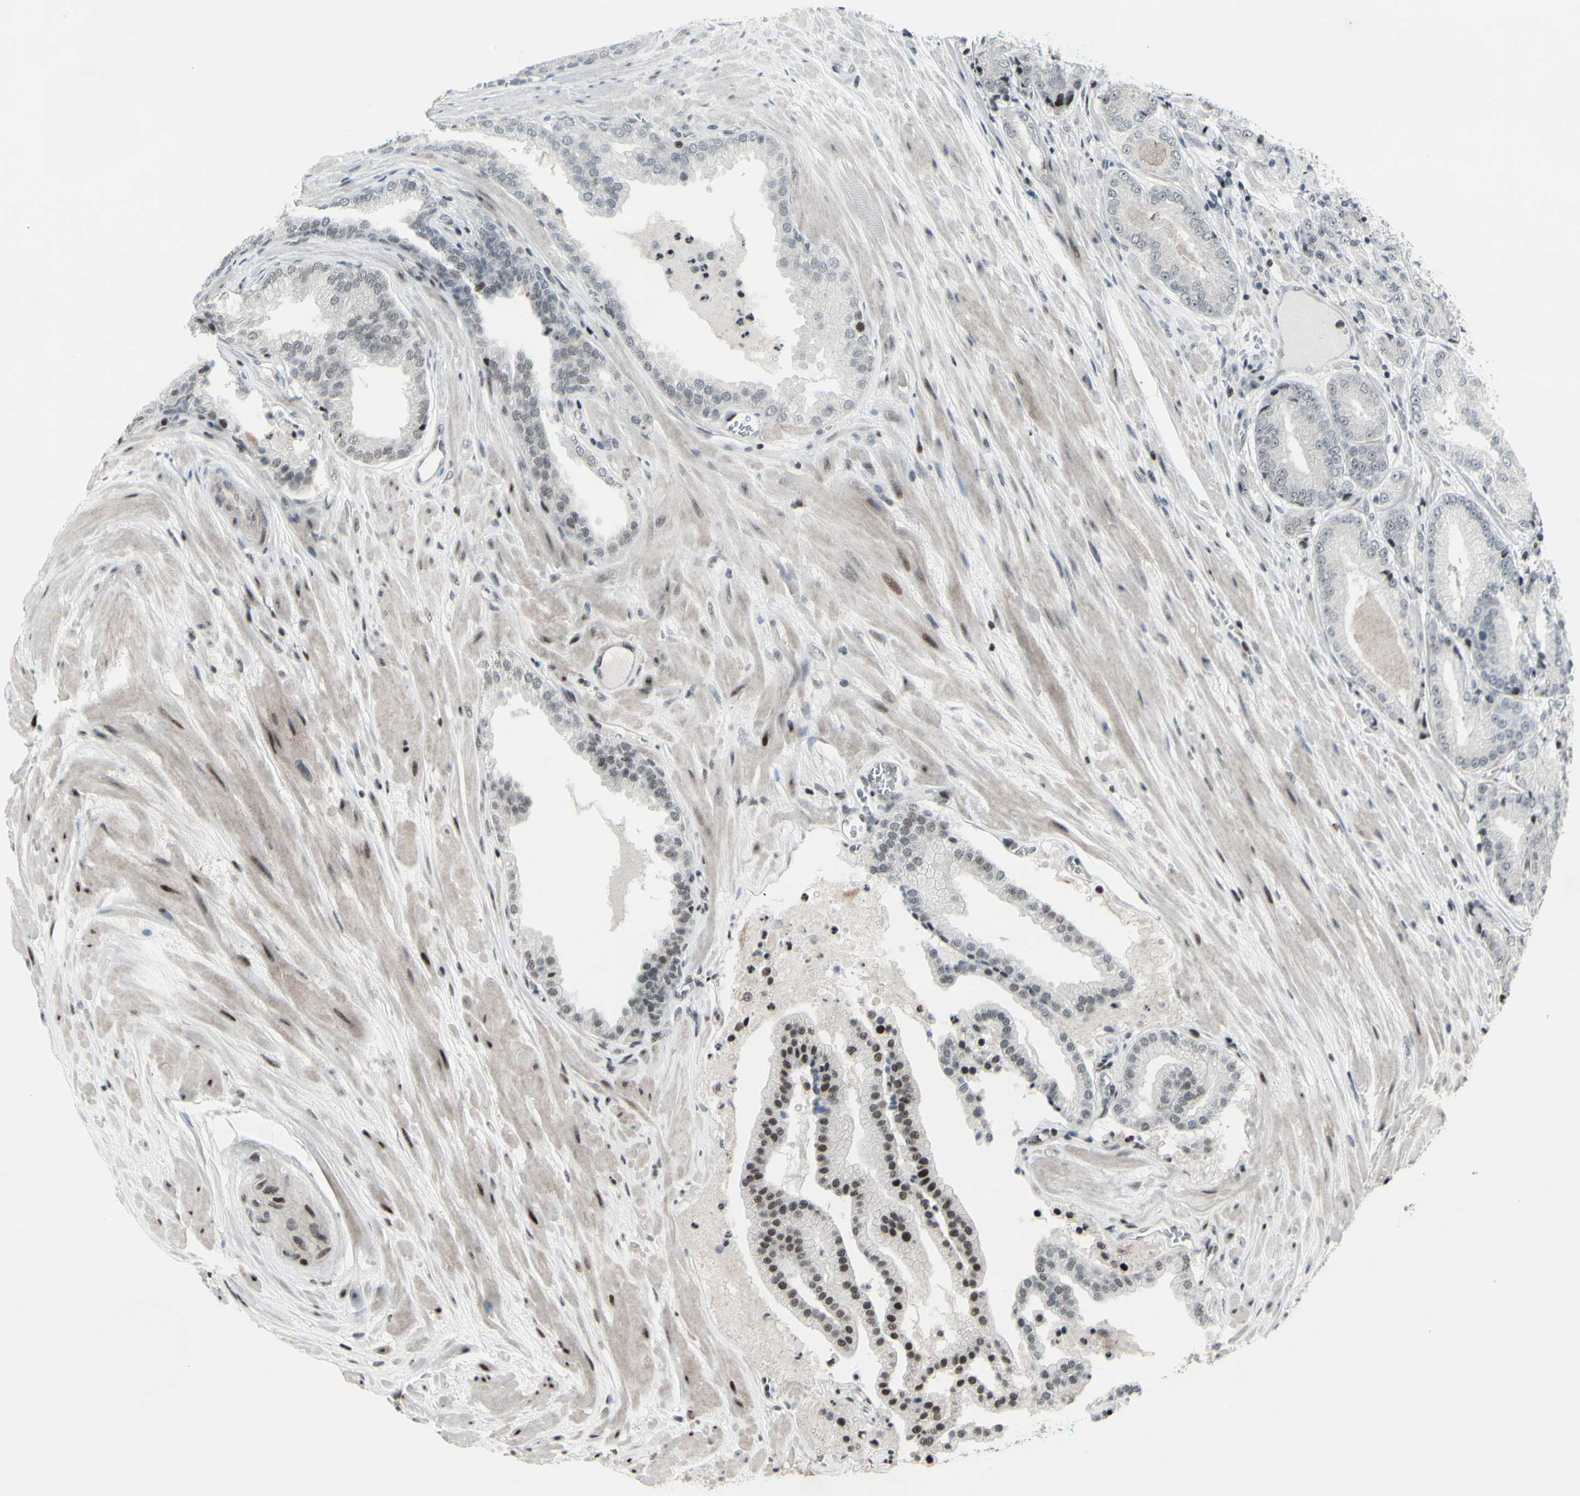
{"staining": {"intensity": "moderate", "quantity": "<25%", "location": "nuclear"}, "tissue": "prostate cancer", "cell_type": "Tumor cells", "image_type": "cancer", "snomed": [{"axis": "morphology", "description": "Adenocarcinoma, High grade"}, {"axis": "topography", "description": "Prostate"}], "caption": "Immunohistochemical staining of human high-grade adenocarcinoma (prostate) reveals low levels of moderate nuclear protein staining in about <25% of tumor cells. Immunohistochemistry (ihc) stains the protein of interest in brown and the nuclei are stained blue.", "gene": "SUPT6H", "patient": {"sex": "male", "age": 59}}